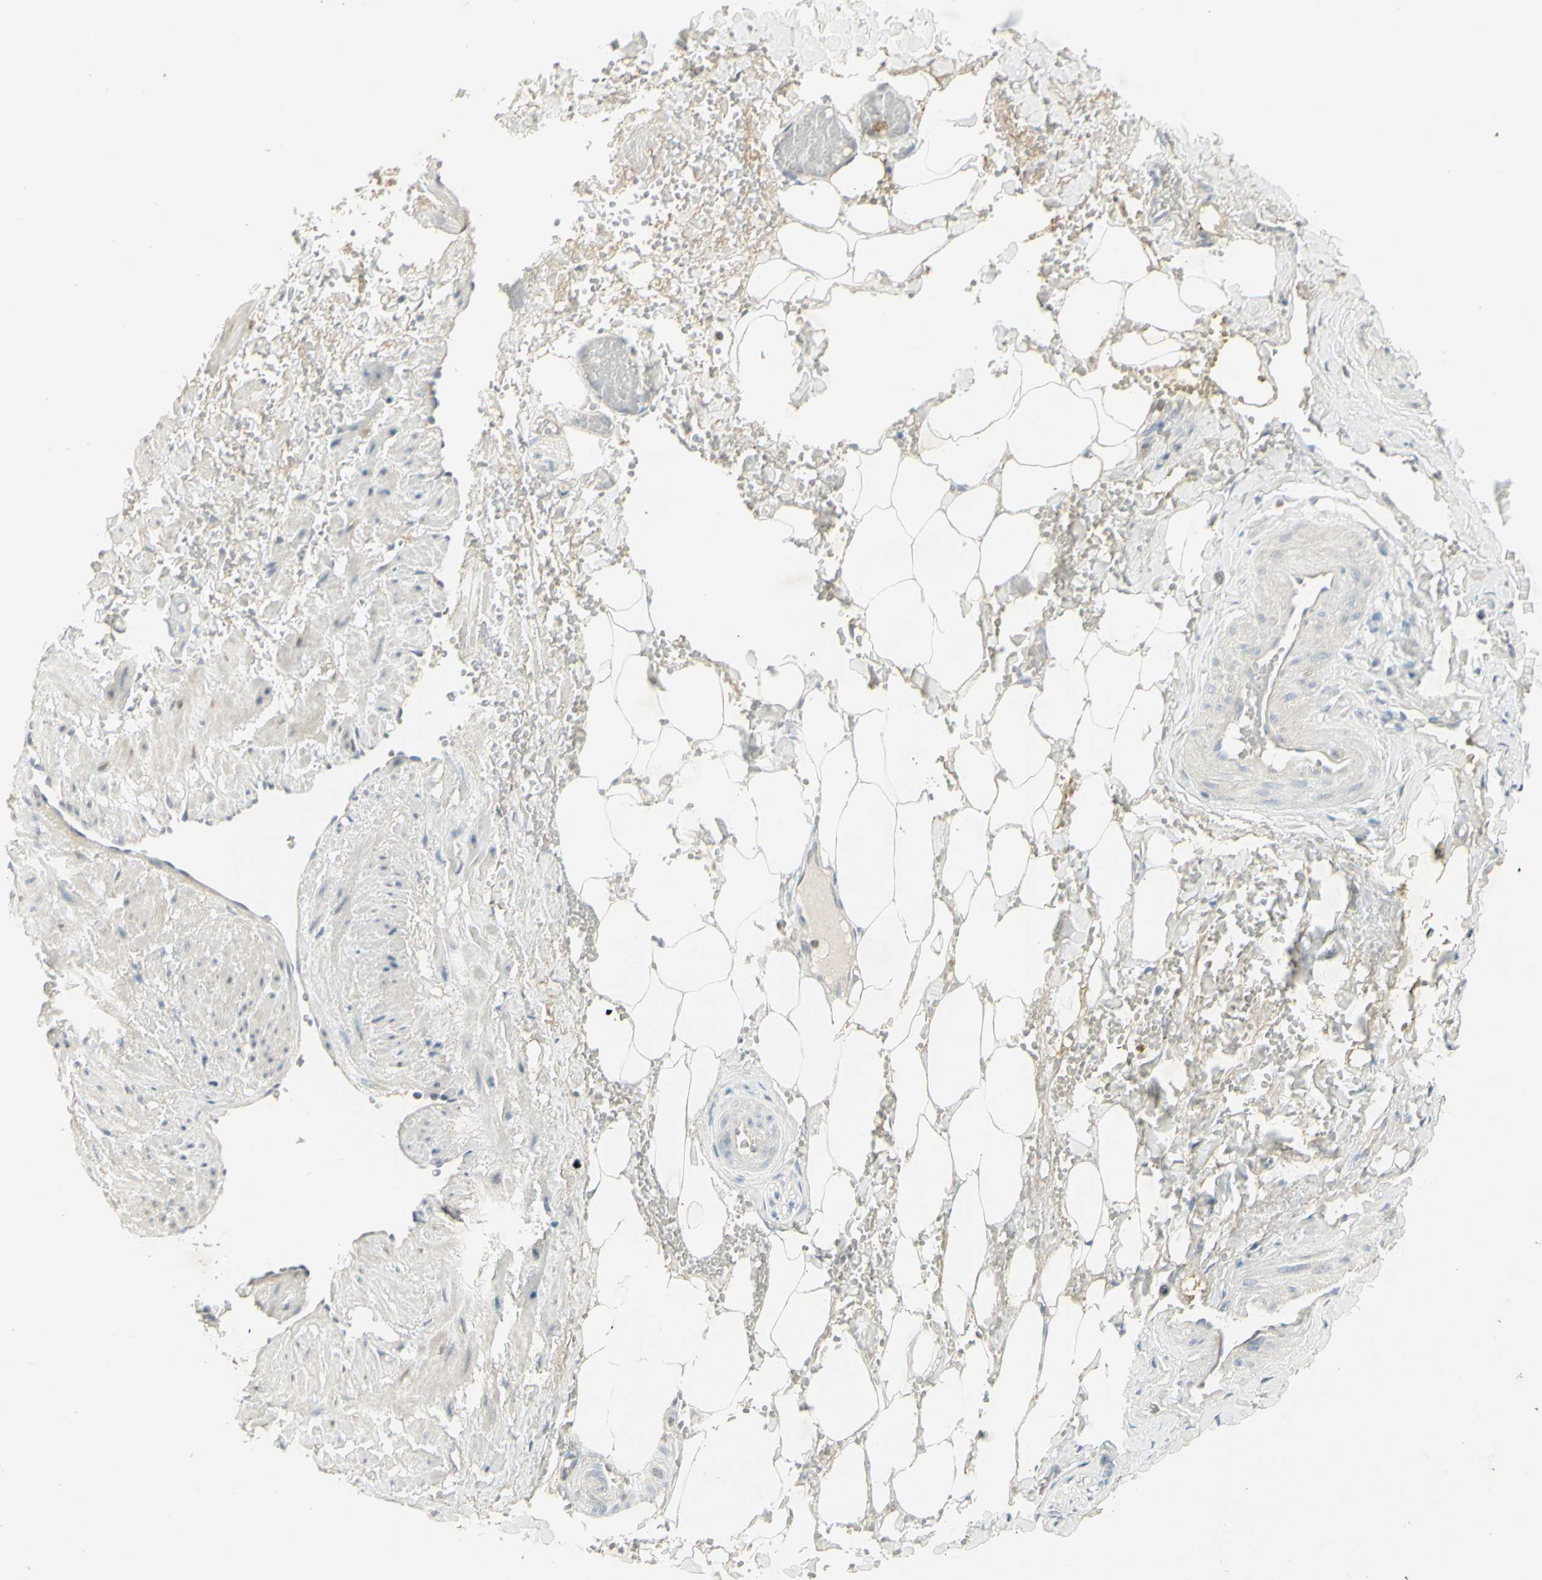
{"staining": {"intensity": "negative", "quantity": "none", "location": "none"}, "tissue": "adipose tissue", "cell_type": "Adipocytes", "image_type": "normal", "snomed": [{"axis": "morphology", "description": "Normal tissue, NOS"}, {"axis": "topography", "description": "Soft tissue"}, {"axis": "topography", "description": "Vascular tissue"}], "caption": "The image displays no staining of adipocytes in benign adipose tissue. (DAB (3,3'-diaminobenzidine) IHC with hematoxylin counter stain).", "gene": "CCNB2", "patient": {"sex": "female", "age": 35}}